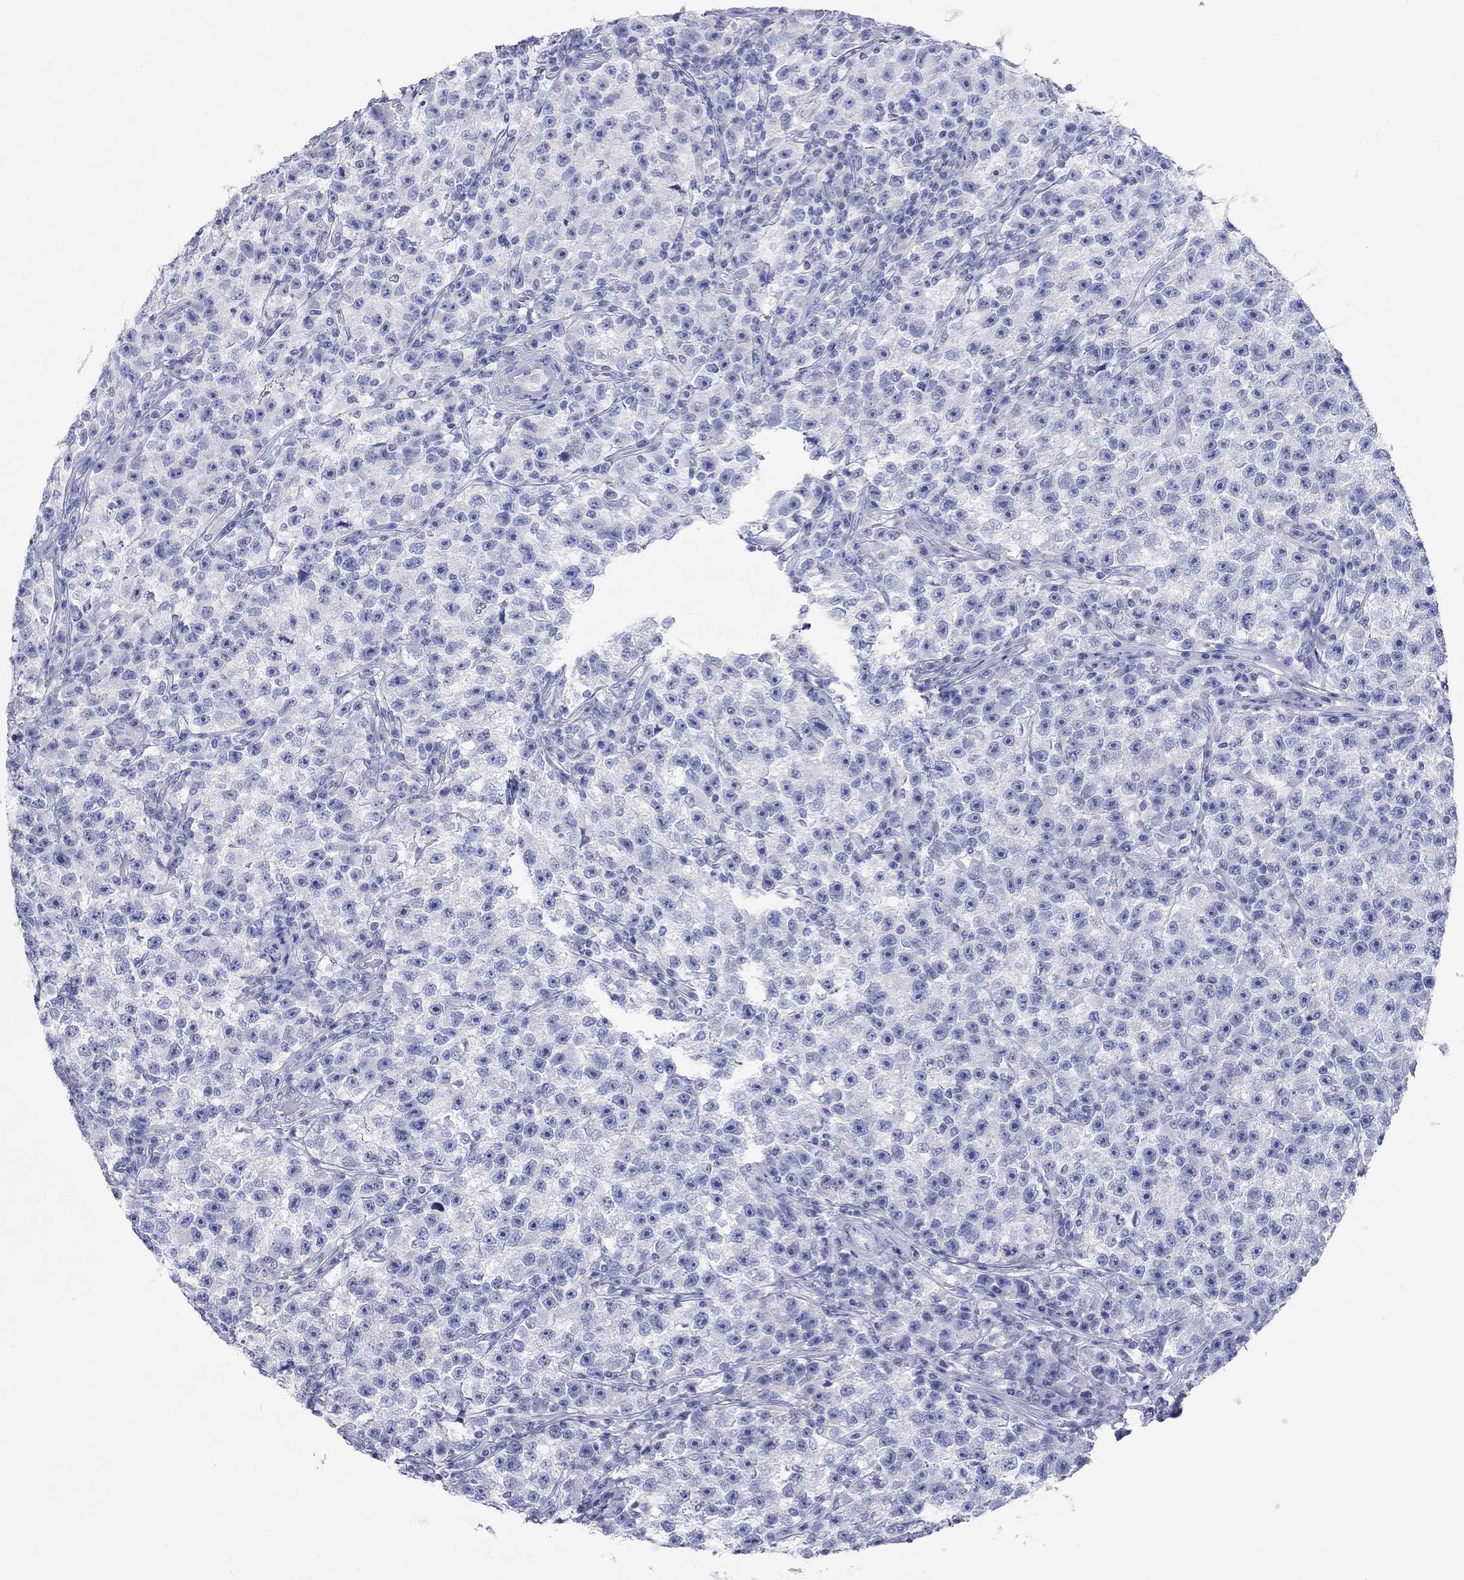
{"staining": {"intensity": "negative", "quantity": "none", "location": "none"}, "tissue": "testis cancer", "cell_type": "Tumor cells", "image_type": "cancer", "snomed": [{"axis": "morphology", "description": "Seminoma, NOS"}, {"axis": "topography", "description": "Testis"}], "caption": "Protein analysis of testis cancer (seminoma) shows no significant staining in tumor cells.", "gene": "SPATA9", "patient": {"sex": "male", "age": 22}}